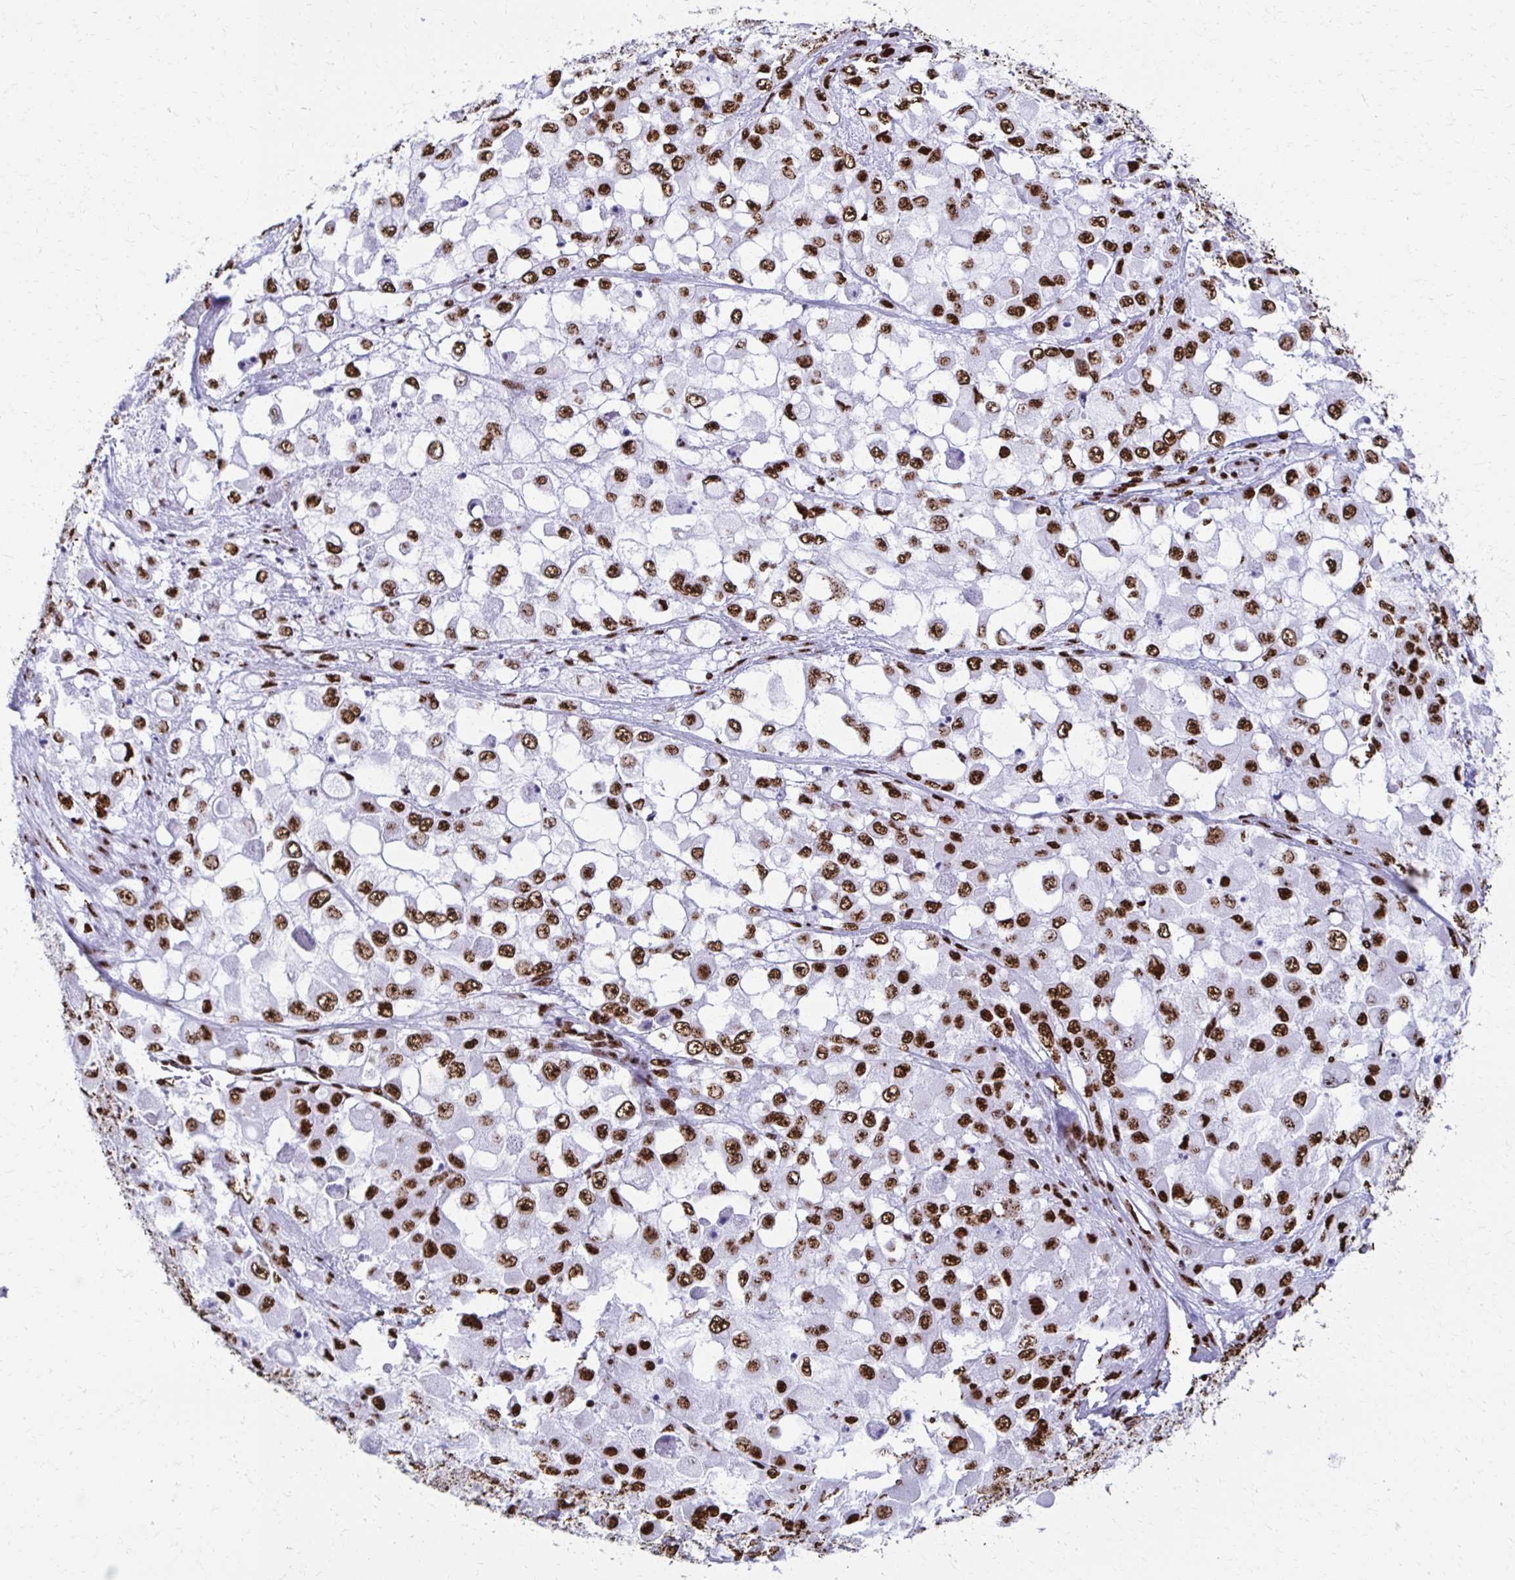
{"staining": {"intensity": "strong", "quantity": ">75%", "location": "nuclear"}, "tissue": "stomach cancer", "cell_type": "Tumor cells", "image_type": "cancer", "snomed": [{"axis": "morphology", "description": "Adenocarcinoma, NOS"}, {"axis": "topography", "description": "Stomach"}], "caption": "Protein staining of stomach adenocarcinoma tissue demonstrates strong nuclear expression in about >75% of tumor cells.", "gene": "NONO", "patient": {"sex": "female", "age": 76}}